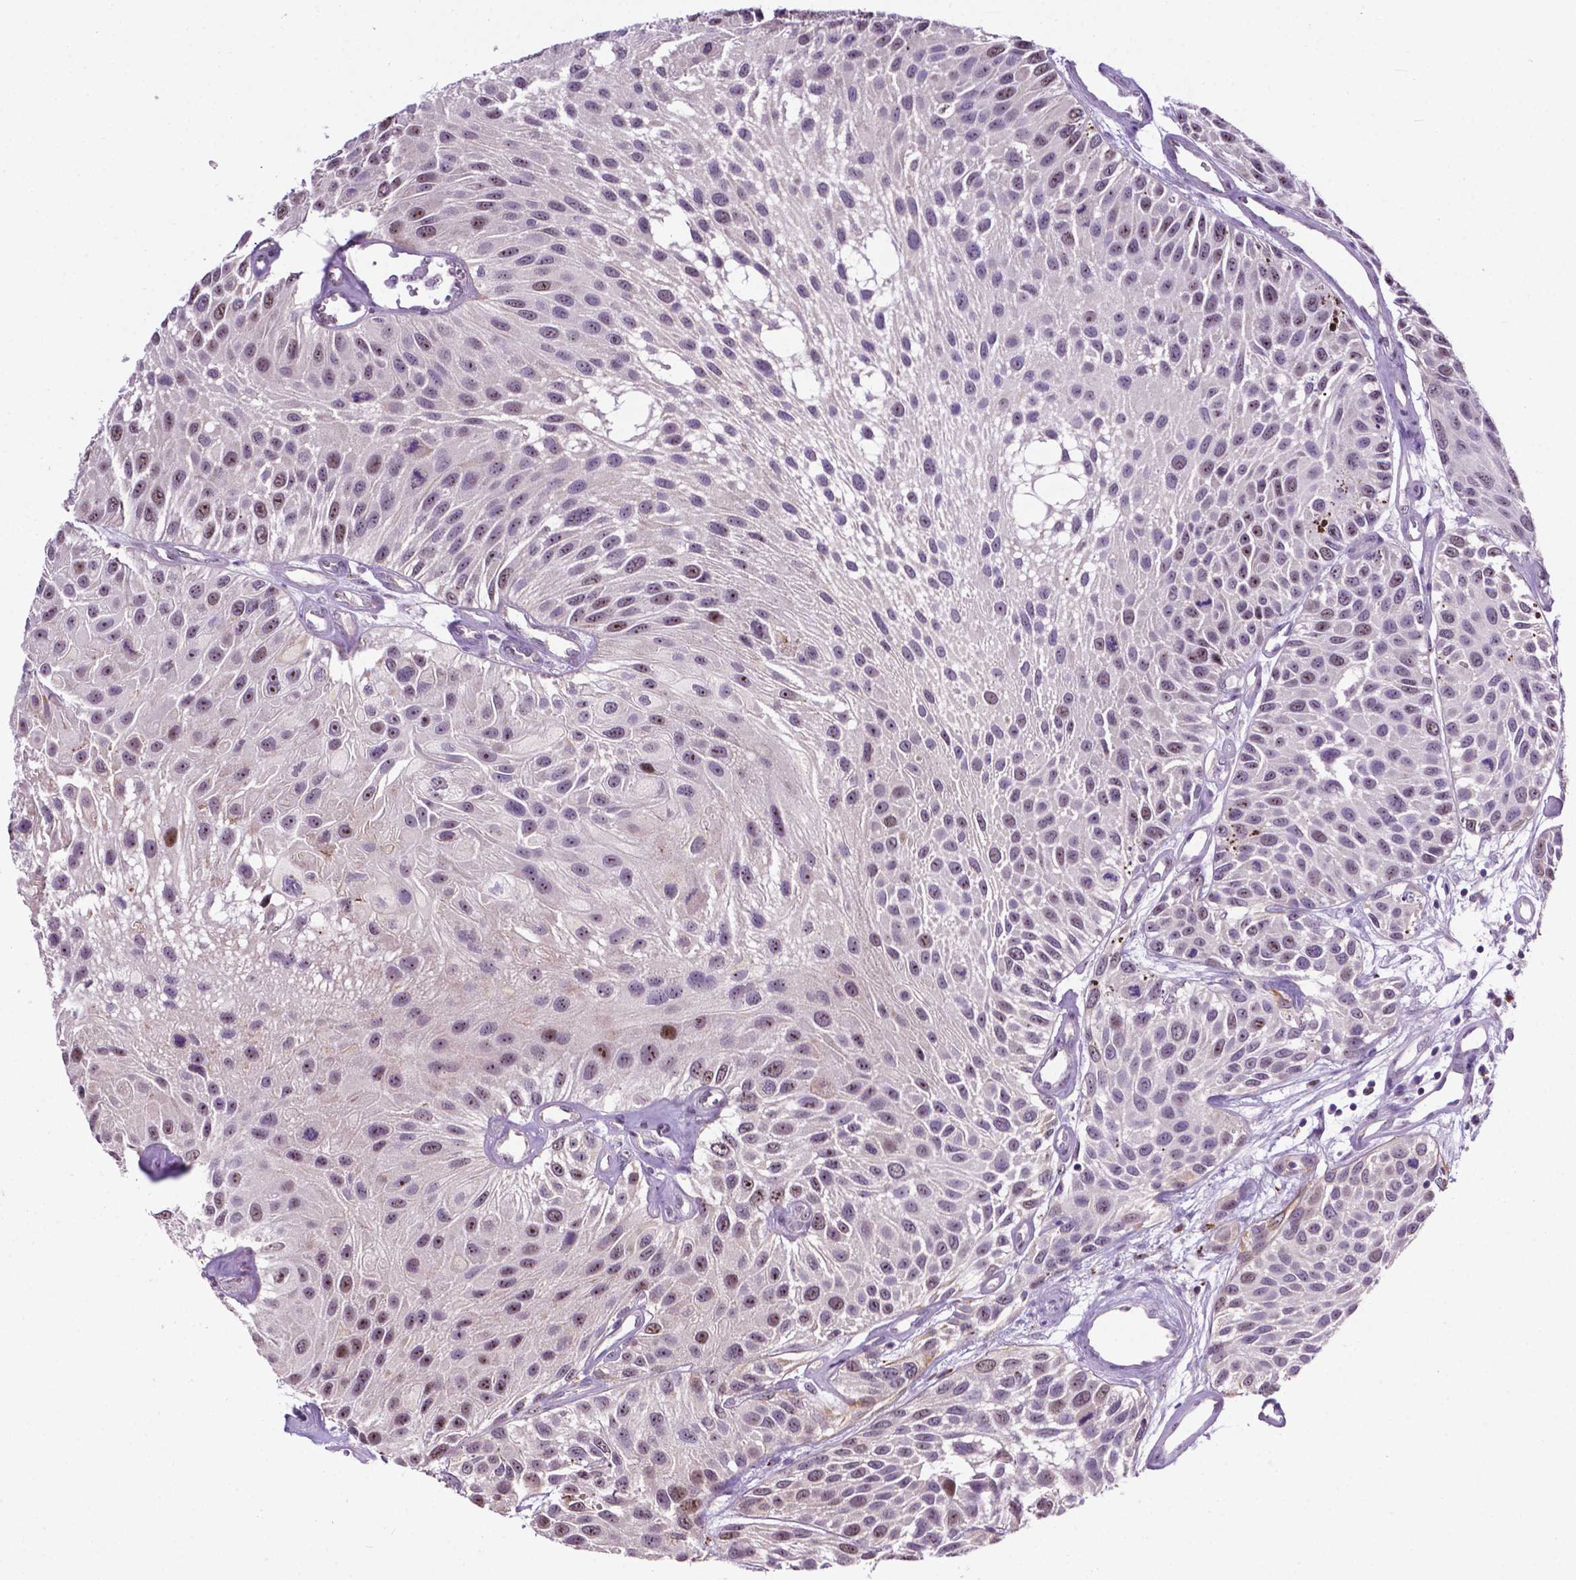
{"staining": {"intensity": "weak", "quantity": "25%-75%", "location": "cytoplasmic/membranous,nuclear"}, "tissue": "urothelial cancer", "cell_type": "Tumor cells", "image_type": "cancer", "snomed": [{"axis": "morphology", "description": "Urothelial carcinoma, Low grade"}, {"axis": "topography", "description": "Urinary bladder"}], "caption": "A high-resolution histopathology image shows immunohistochemistry staining of urothelial carcinoma (low-grade), which reveals weak cytoplasmic/membranous and nuclear expression in about 25%-75% of tumor cells. (DAB IHC, brown staining for protein, blue staining for nuclei).", "gene": "SMAD3", "patient": {"sex": "female", "age": 87}}